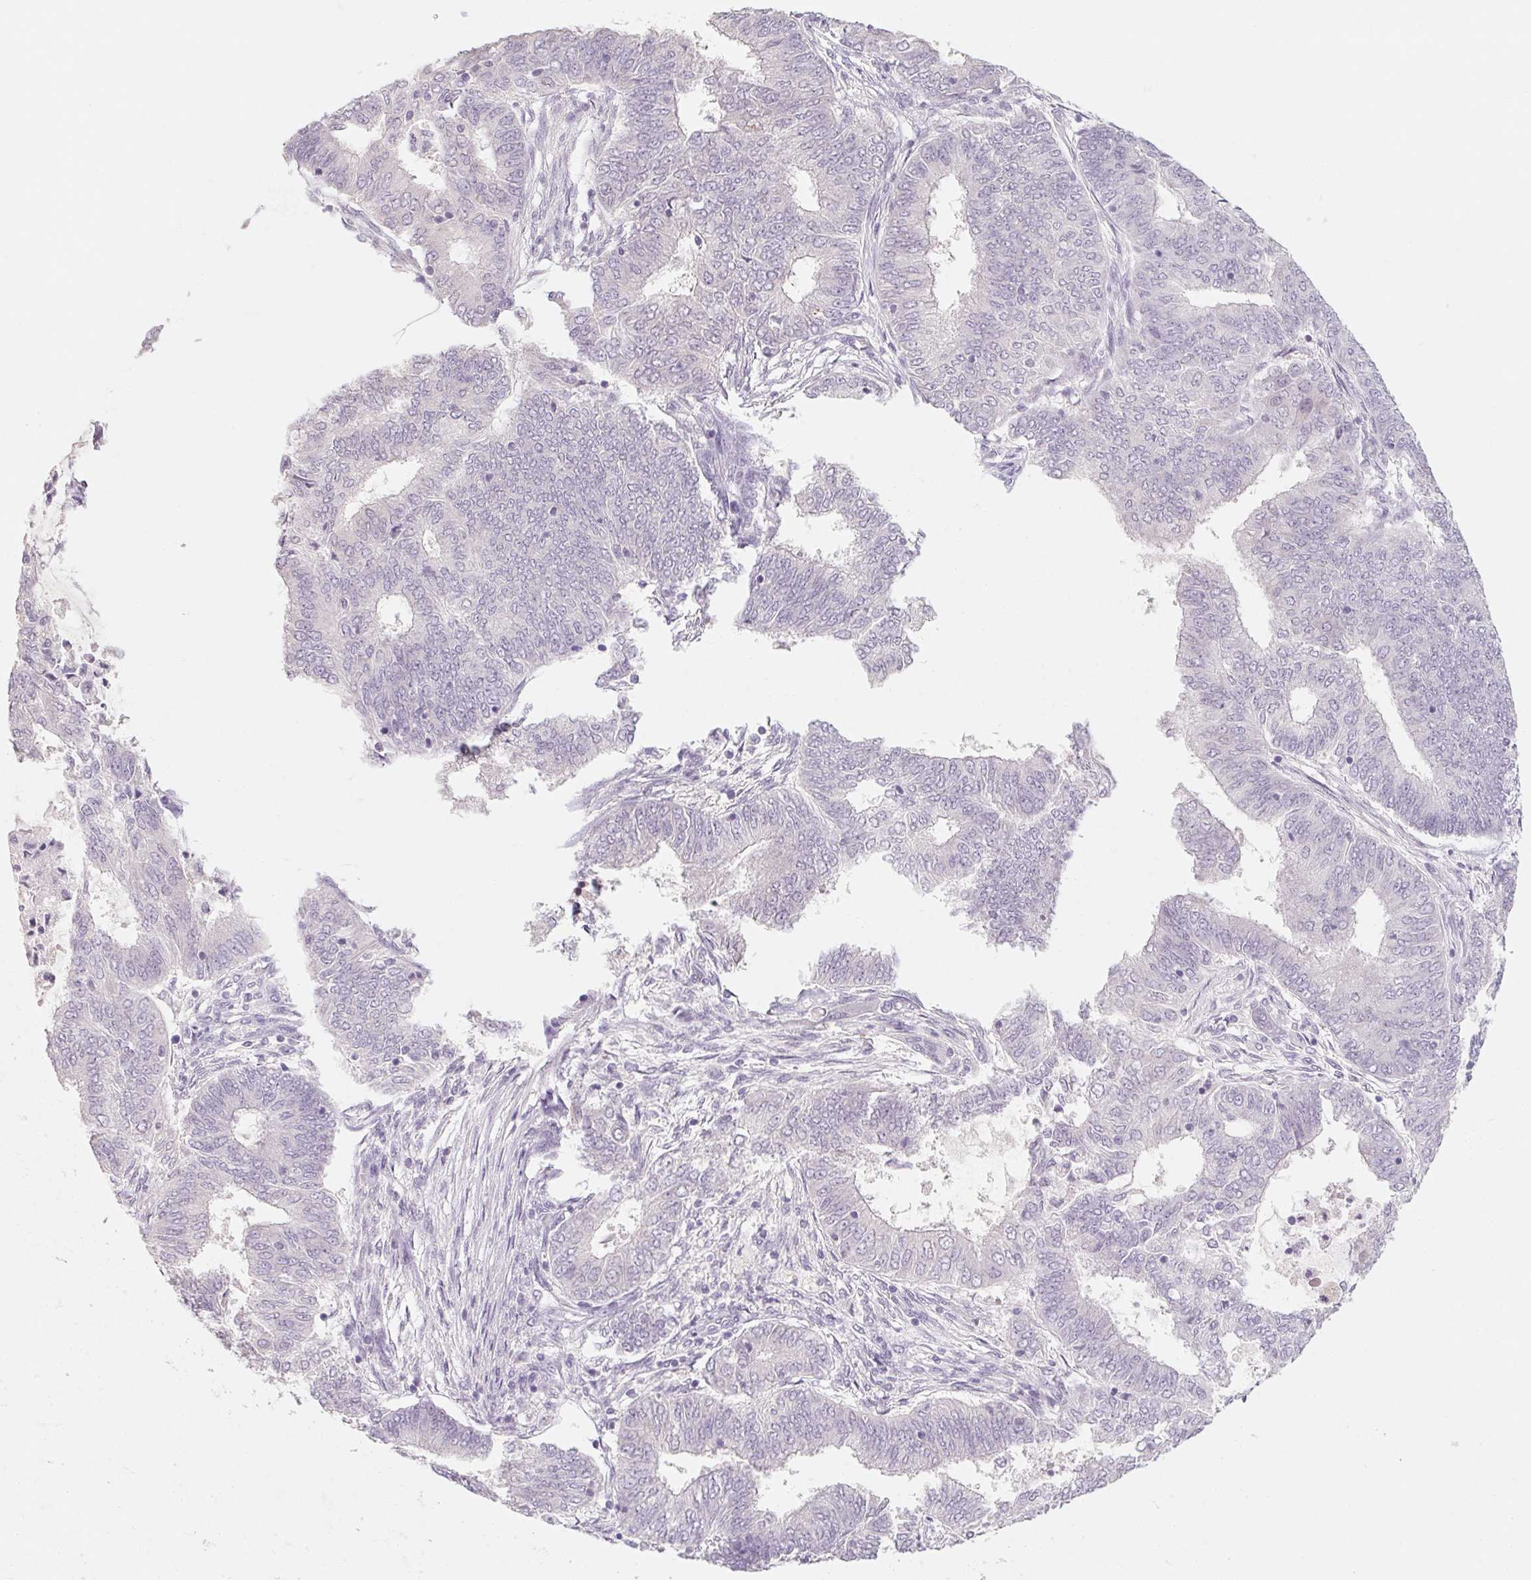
{"staining": {"intensity": "negative", "quantity": "none", "location": "none"}, "tissue": "endometrial cancer", "cell_type": "Tumor cells", "image_type": "cancer", "snomed": [{"axis": "morphology", "description": "Adenocarcinoma, NOS"}, {"axis": "topography", "description": "Endometrium"}], "caption": "There is no significant expression in tumor cells of endometrial cancer.", "gene": "CAPZA3", "patient": {"sex": "female", "age": 62}}